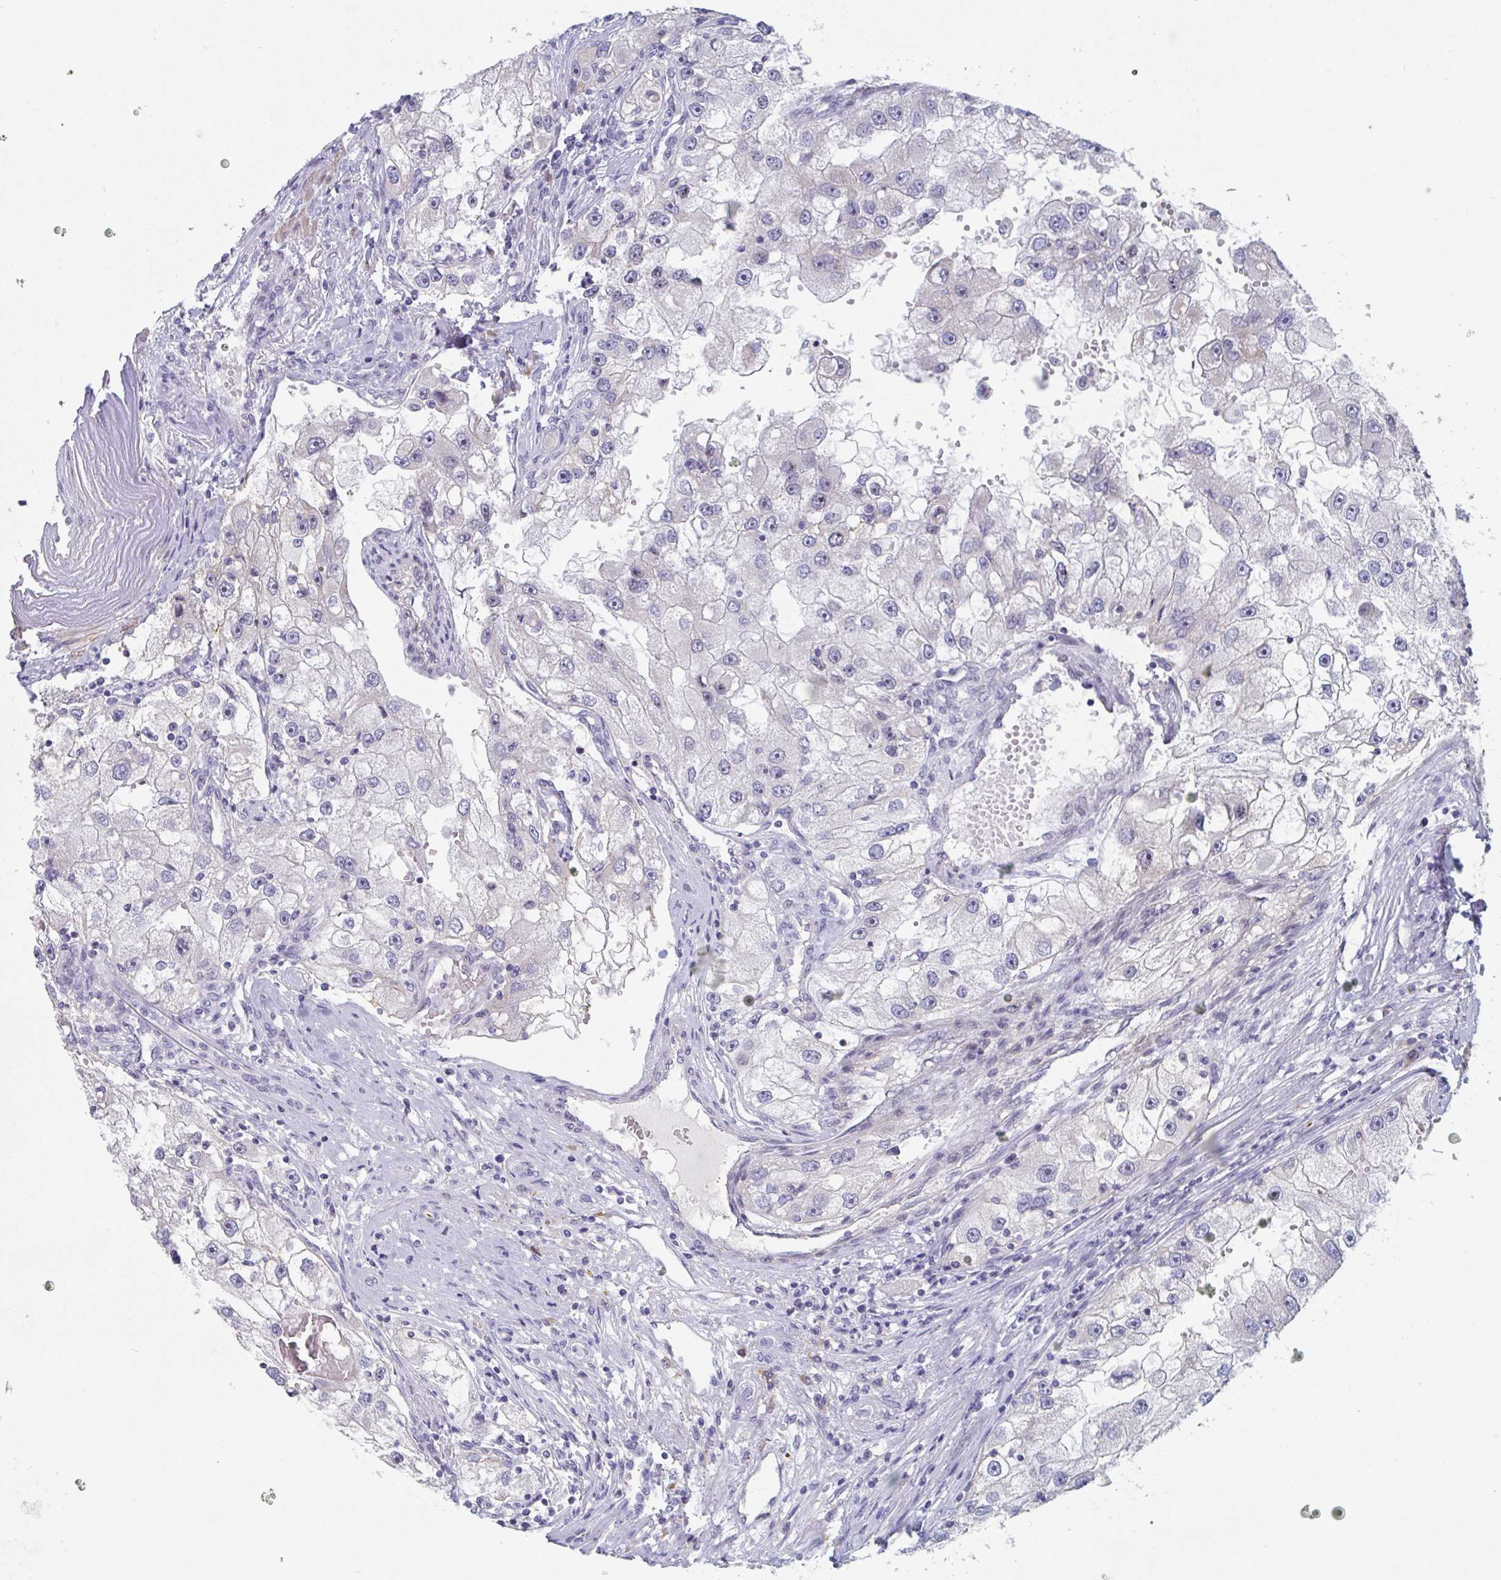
{"staining": {"intensity": "negative", "quantity": "none", "location": "none"}, "tissue": "renal cancer", "cell_type": "Tumor cells", "image_type": "cancer", "snomed": [{"axis": "morphology", "description": "Adenocarcinoma, NOS"}, {"axis": "topography", "description": "Kidney"}], "caption": "Immunohistochemical staining of renal adenocarcinoma shows no significant positivity in tumor cells.", "gene": "CENPT", "patient": {"sex": "male", "age": 63}}